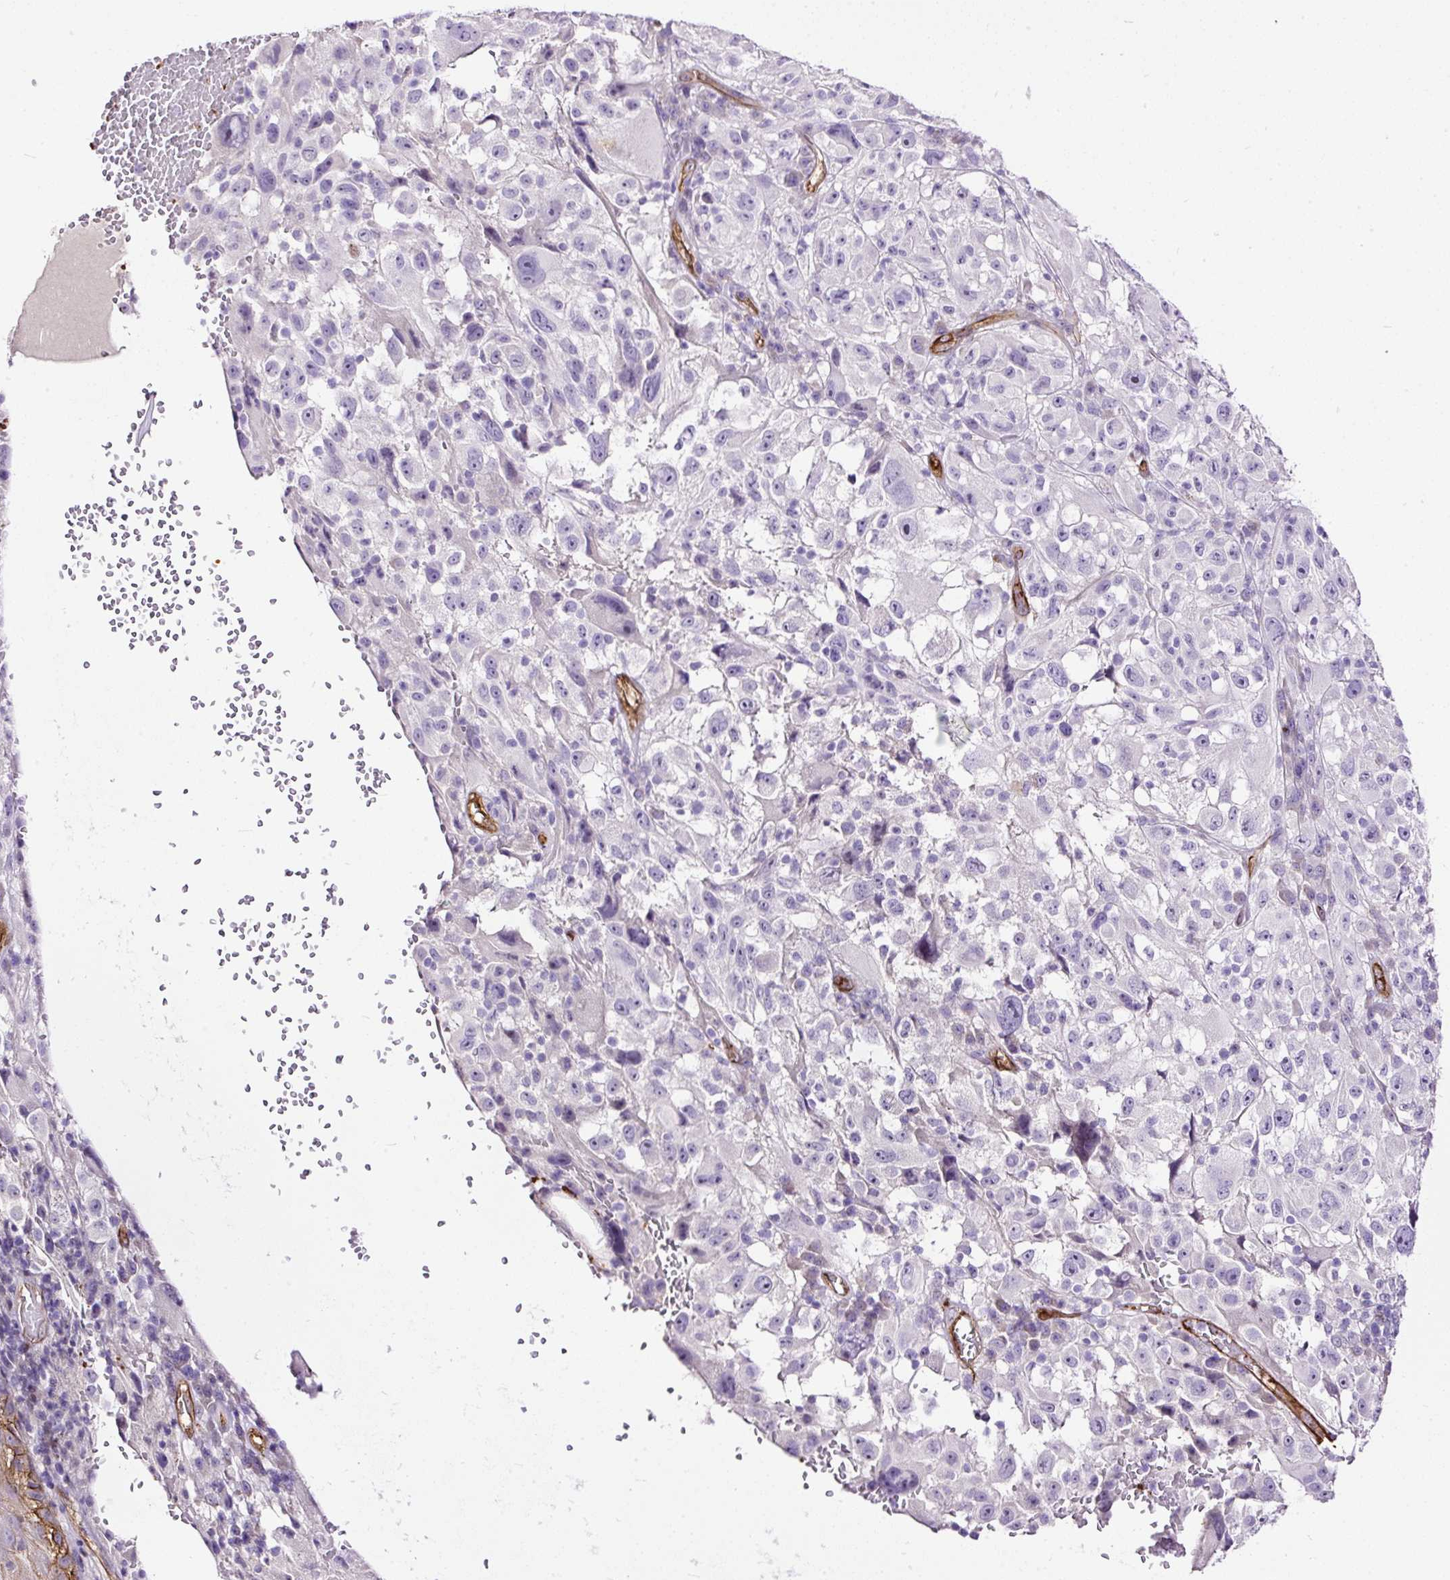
{"staining": {"intensity": "negative", "quantity": "none", "location": "none"}, "tissue": "melanoma", "cell_type": "Tumor cells", "image_type": "cancer", "snomed": [{"axis": "morphology", "description": "Malignant melanoma, NOS"}, {"axis": "topography", "description": "Skin"}], "caption": "Melanoma was stained to show a protein in brown. There is no significant positivity in tumor cells.", "gene": "MAGEB16", "patient": {"sex": "female", "age": 71}}